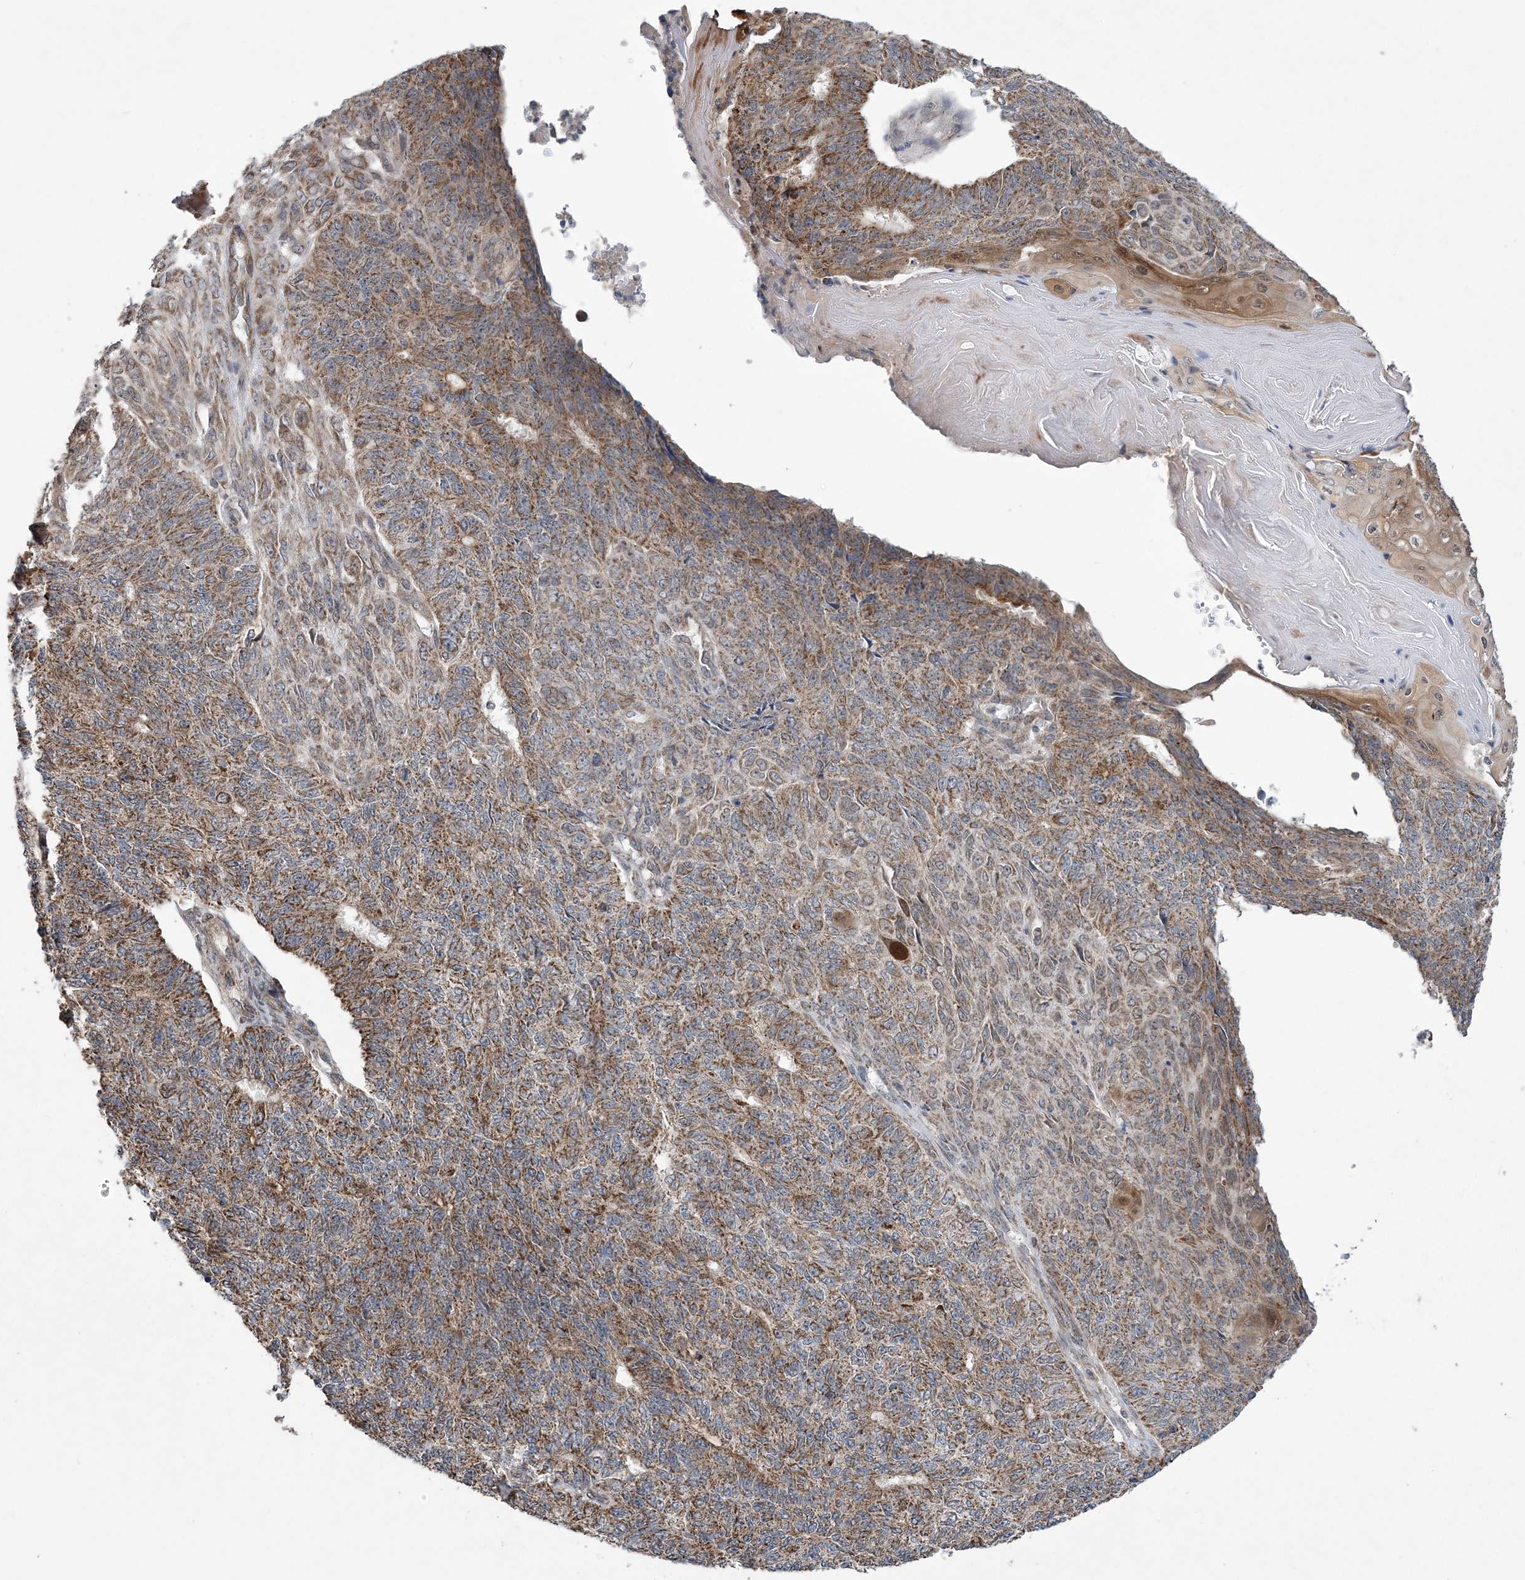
{"staining": {"intensity": "moderate", "quantity": ">75%", "location": "cytoplasmic/membranous"}, "tissue": "endometrial cancer", "cell_type": "Tumor cells", "image_type": "cancer", "snomed": [{"axis": "morphology", "description": "Adenocarcinoma, NOS"}, {"axis": "topography", "description": "Endometrium"}], "caption": "There is medium levels of moderate cytoplasmic/membranous positivity in tumor cells of endometrial adenocarcinoma, as demonstrated by immunohistochemical staining (brown color).", "gene": "SLX9", "patient": {"sex": "female", "age": 32}}